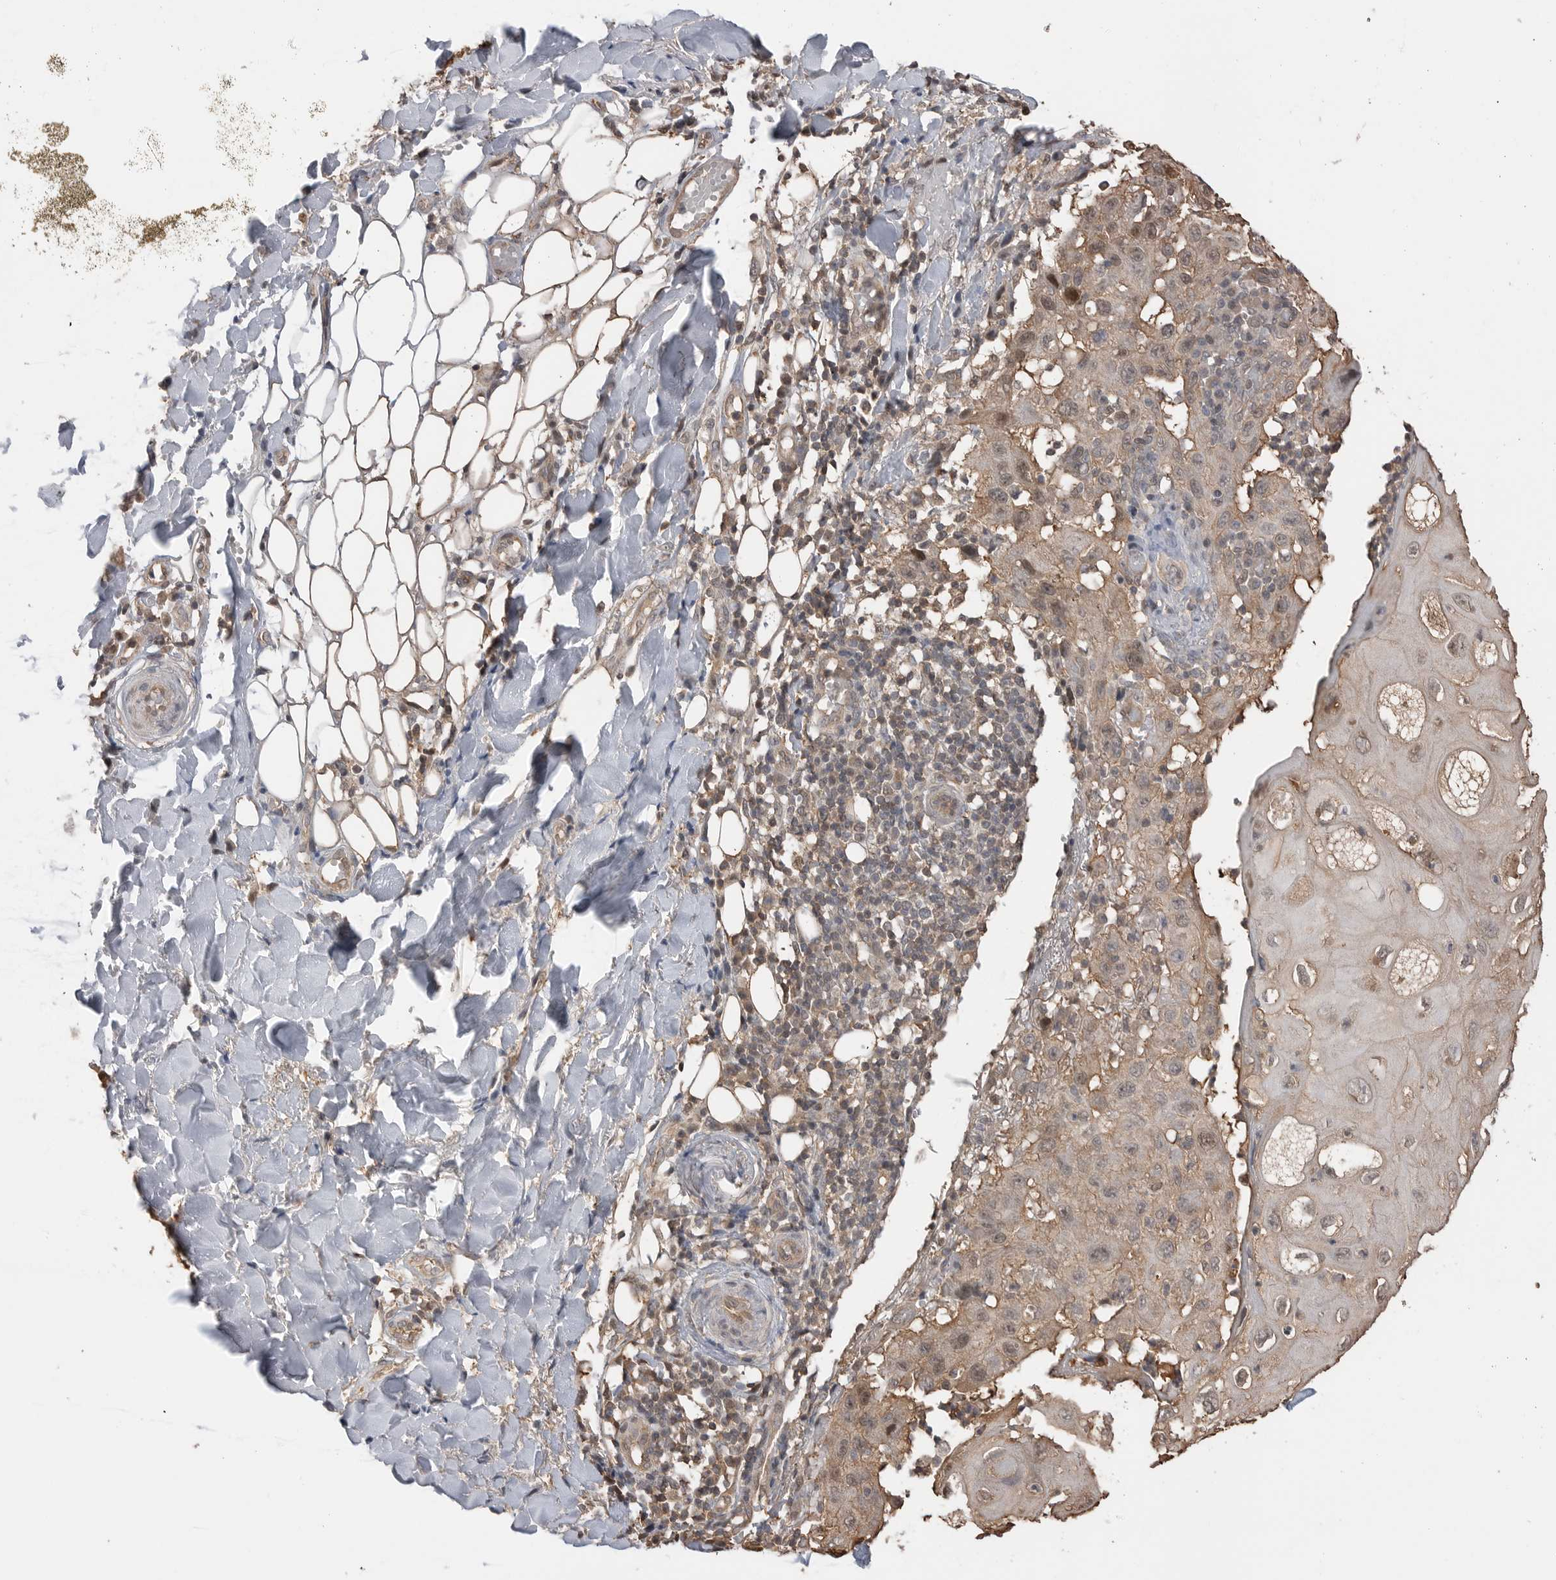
{"staining": {"intensity": "weak", "quantity": "<25%", "location": "cytoplasmic/membranous,nuclear"}, "tissue": "skin cancer", "cell_type": "Tumor cells", "image_type": "cancer", "snomed": [{"axis": "morphology", "description": "Normal tissue, NOS"}, {"axis": "morphology", "description": "Squamous cell carcinoma, NOS"}, {"axis": "topography", "description": "Skin"}], "caption": "Immunohistochemistry micrograph of neoplastic tissue: human skin cancer stained with DAB reveals no significant protein staining in tumor cells.", "gene": "PEAK1", "patient": {"sex": "female", "age": 96}}